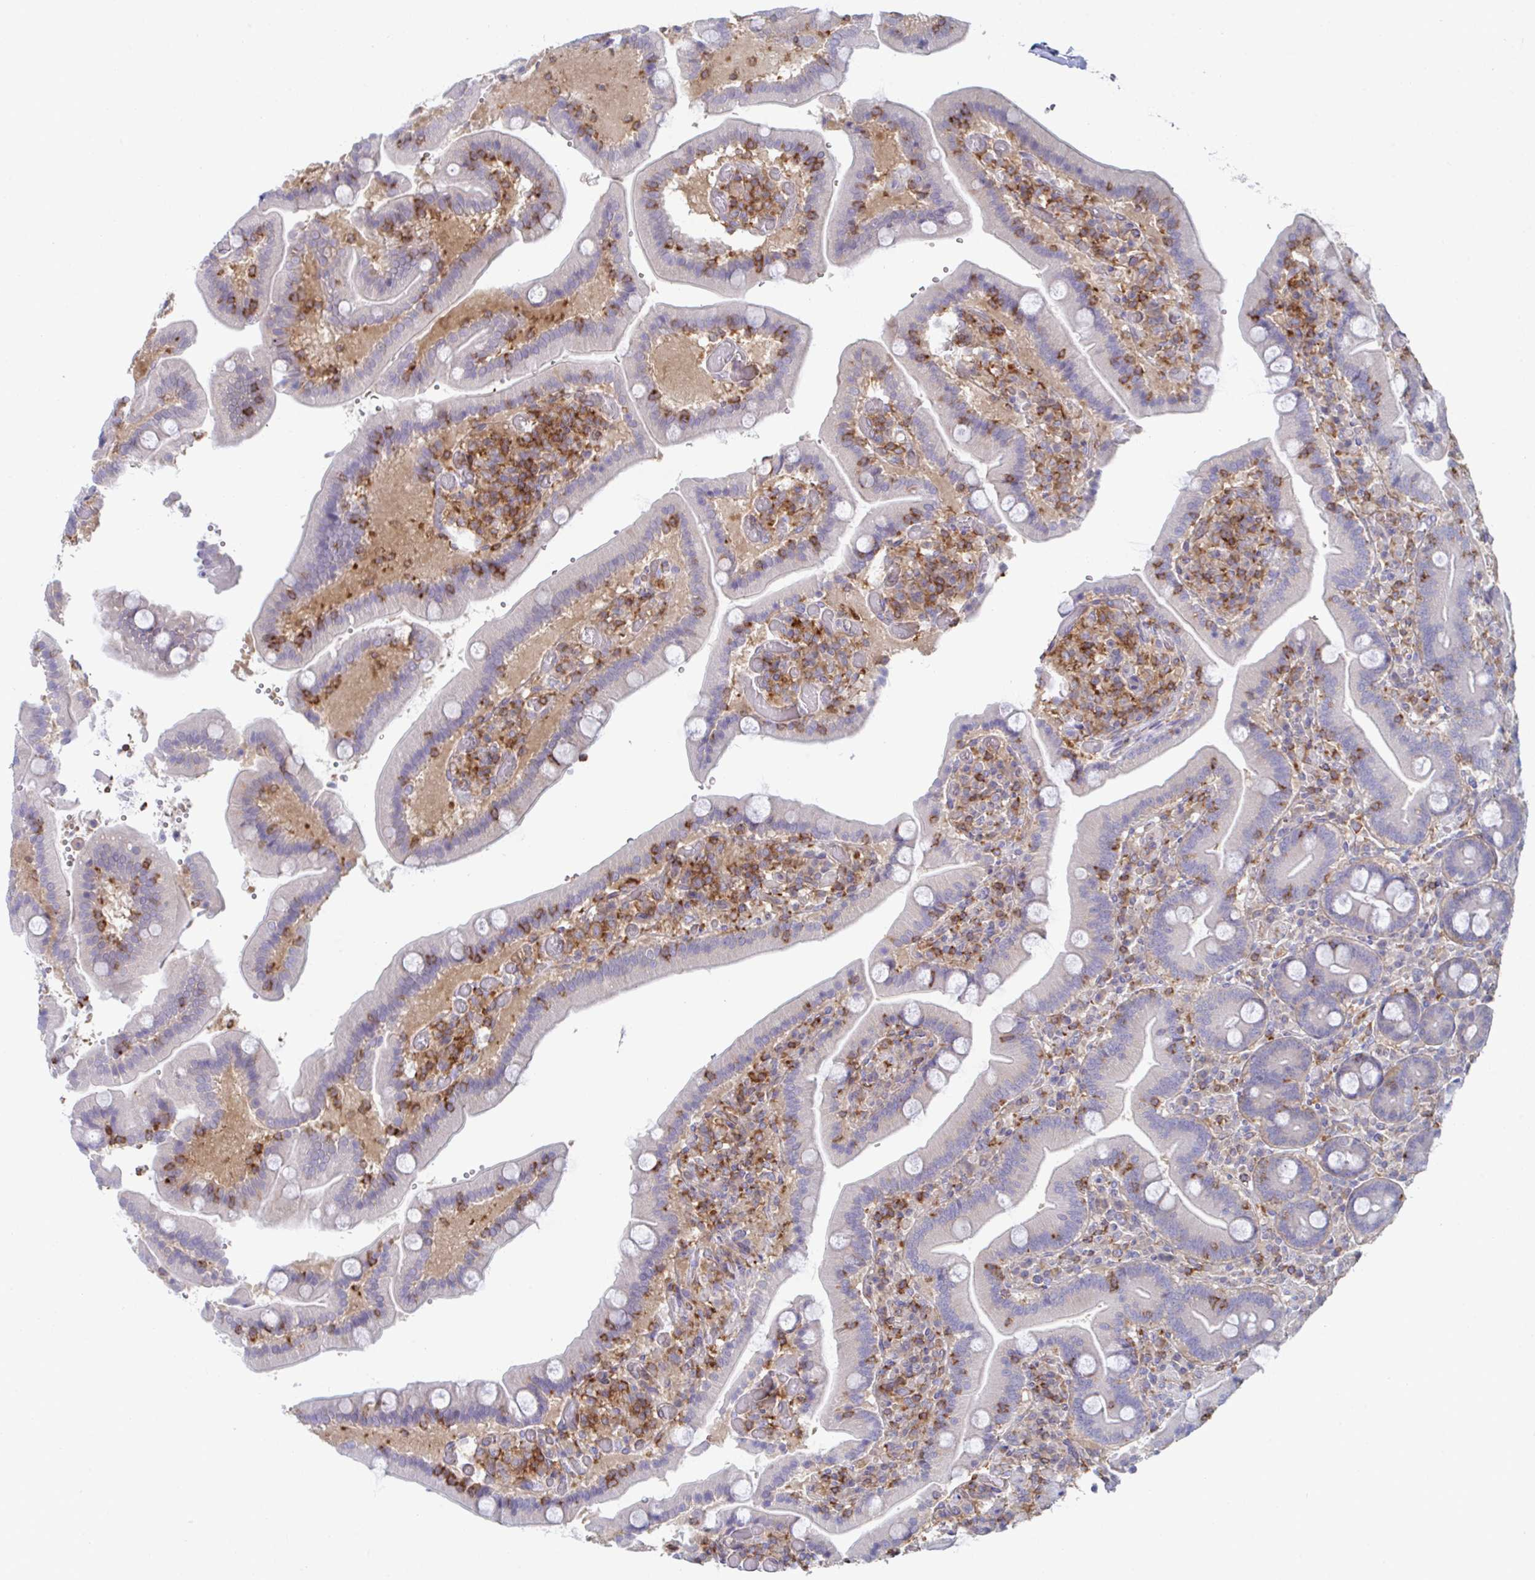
{"staining": {"intensity": "negative", "quantity": "none", "location": "none"}, "tissue": "duodenum", "cell_type": "Glandular cells", "image_type": "normal", "snomed": [{"axis": "morphology", "description": "Normal tissue, NOS"}, {"axis": "topography", "description": "Duodenum"}], "caption": "Immunohistochemical staining of unremarkable duodenum displays no significant expression in glandular cells.", "gene": "WNK1", "patient": {"sex": "female", "age": 62}}